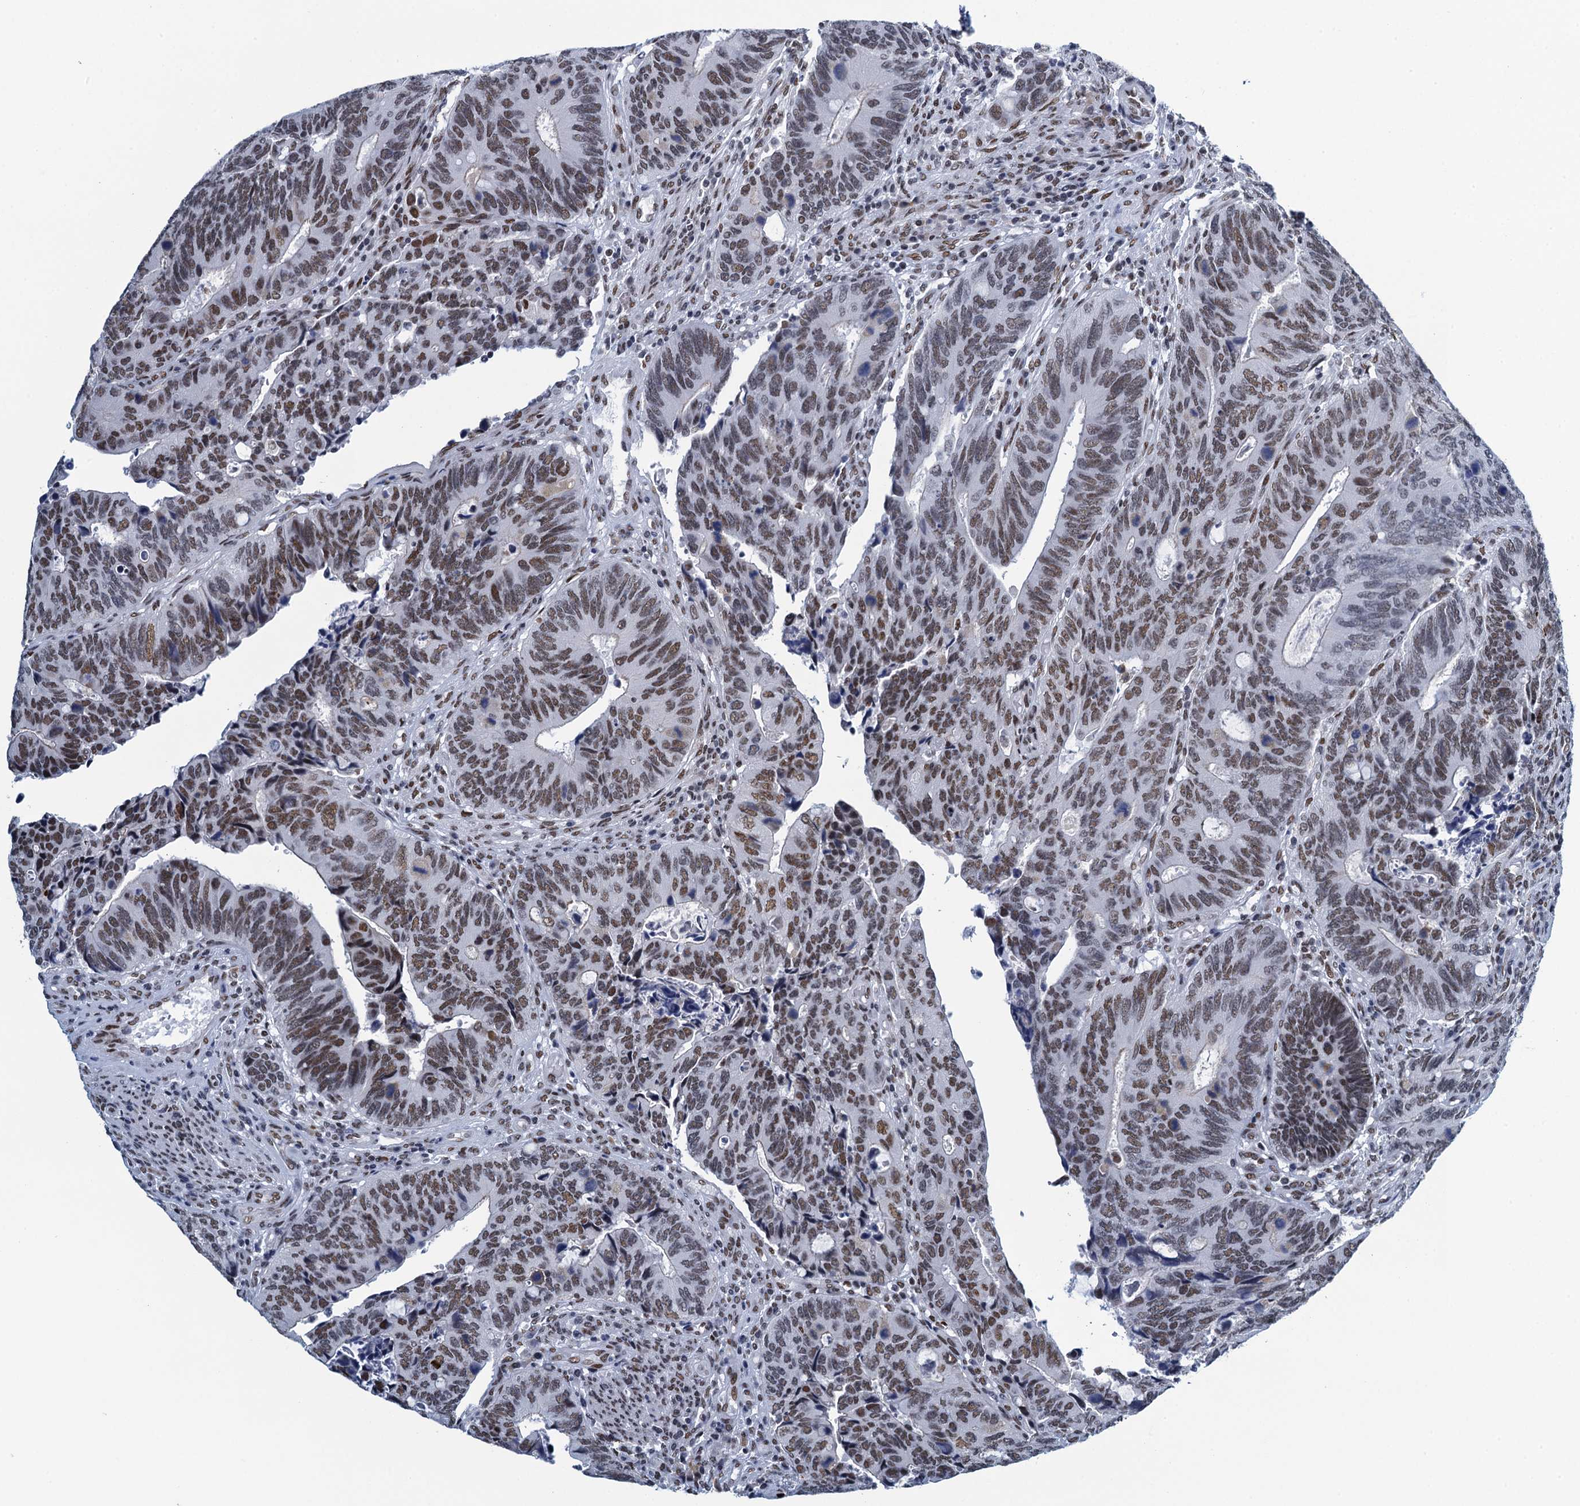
{"staining": {"intensity": "moderate", "quantity": ">75%", "location": "nuclear"}, "tissue": "colorectal cancer", "cell_type": "Tumor cells", "image_type": "cancer", "snomed": [{"axis": "morphology", "description": "Adenocarcinoma, NOS"}, {"axis": "topography", "description": "Colon"}], "caption": "There is medium levels of moderate nuclear staining in tumor cells of colorectal cancer (adenocarcinoma), as demonstrated by immunohistochemical staining (brown color).", "gene": "HNRNPUL2", "patient": {"sex": "male", "age": 87}}